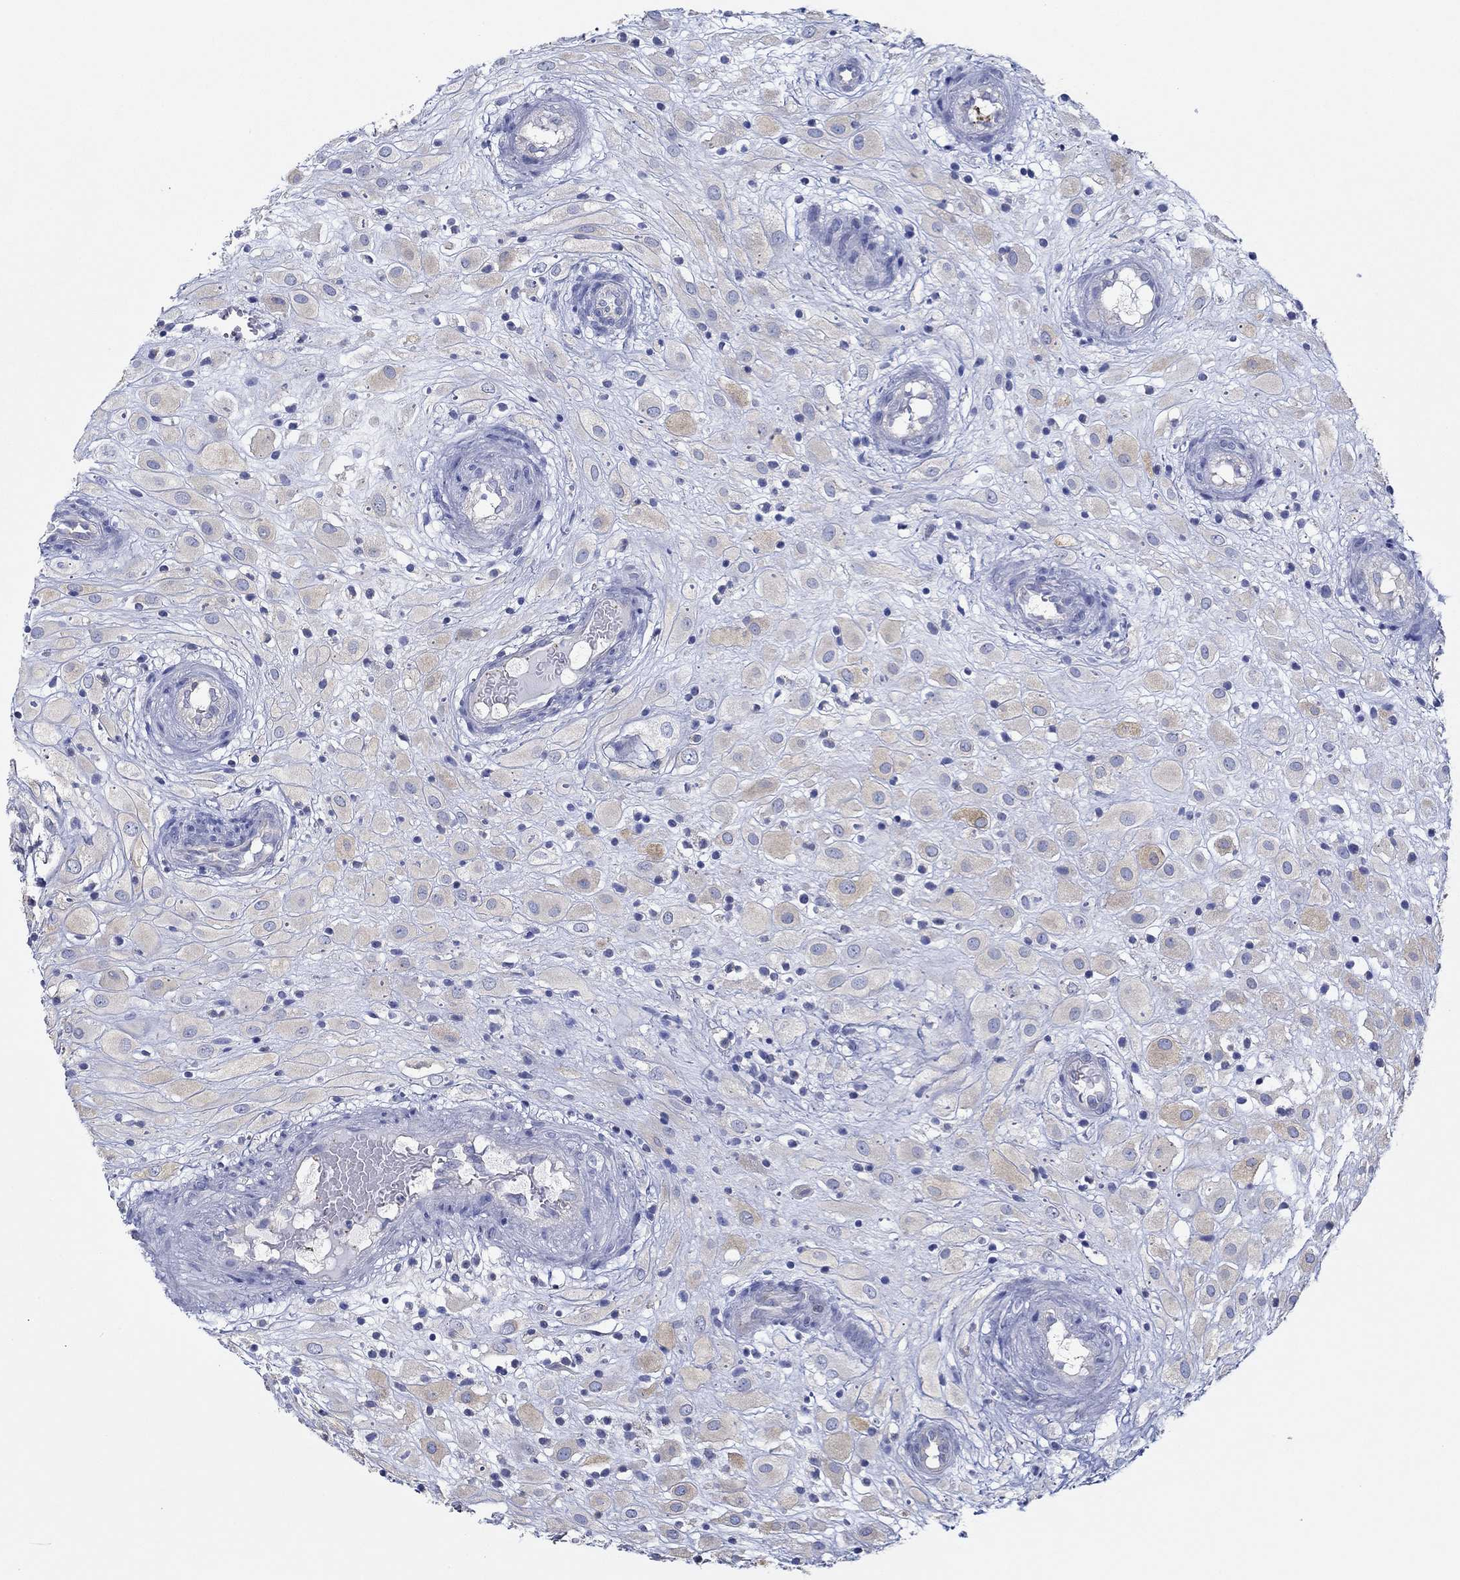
{"staining": {"intensity": "weak", "quantity": "<25%", "location": "cytoplasmic/membranous"}, "tissue": "placenta", "cell_type": "Decidual cells", "image_type": "normal", "snomed": [{"axis": "morphology", "description": "Normal tissue, NOS"}, {"axis": "topography", "description": "Placenta"}], "caption": "The image reveals no staining of decidual cells in benign placenta.", "gene": "SLC27A3", "patient": {"sex": "female", "age": 24}}